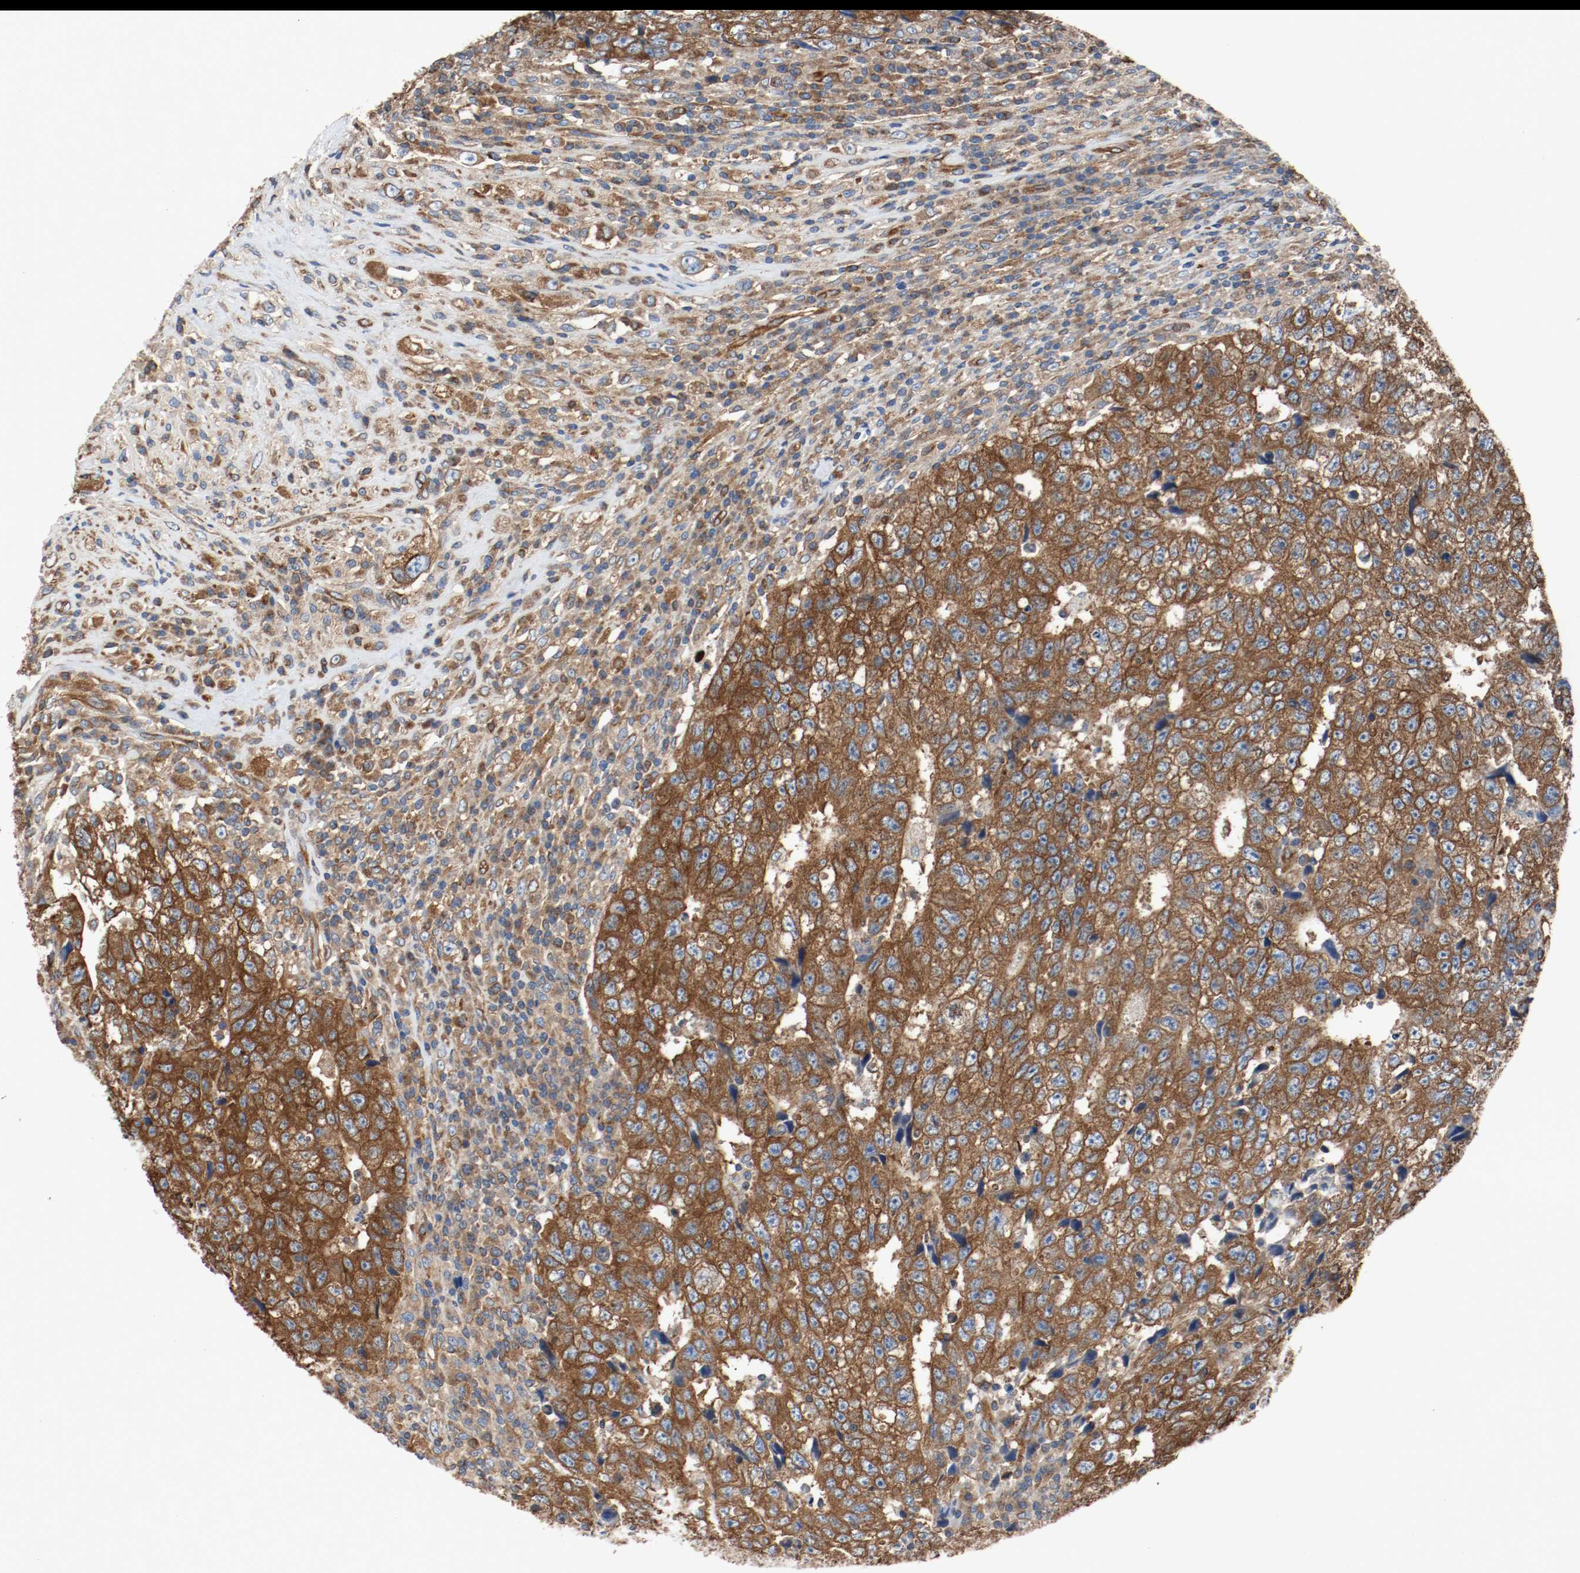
{"staining": {"intensity": "strong", "quantity": ">75%", "location": "cytoplasmic/membranous"}, "tissue": "testis cancer", "cell_type": "Tumor cells", "image_type": "cancer", "snomed": [{"axis": "morphology", "description": "Necrosis, NOS"}, {"axis": "morphology", "description": "Carcinoma, Embryonal, NOS"}, {"axis": "topography", "description": "Testis"}], "caption": "A histopathology image showing strong cytoplasmic/membranous expression in approximately >75% of tumor cells in embryonal carcinoma (testis), as visualized by brown immunohistochemical staining.", "gene": "TUBA3D", "patient": {"sex": "male", "age": 19}}